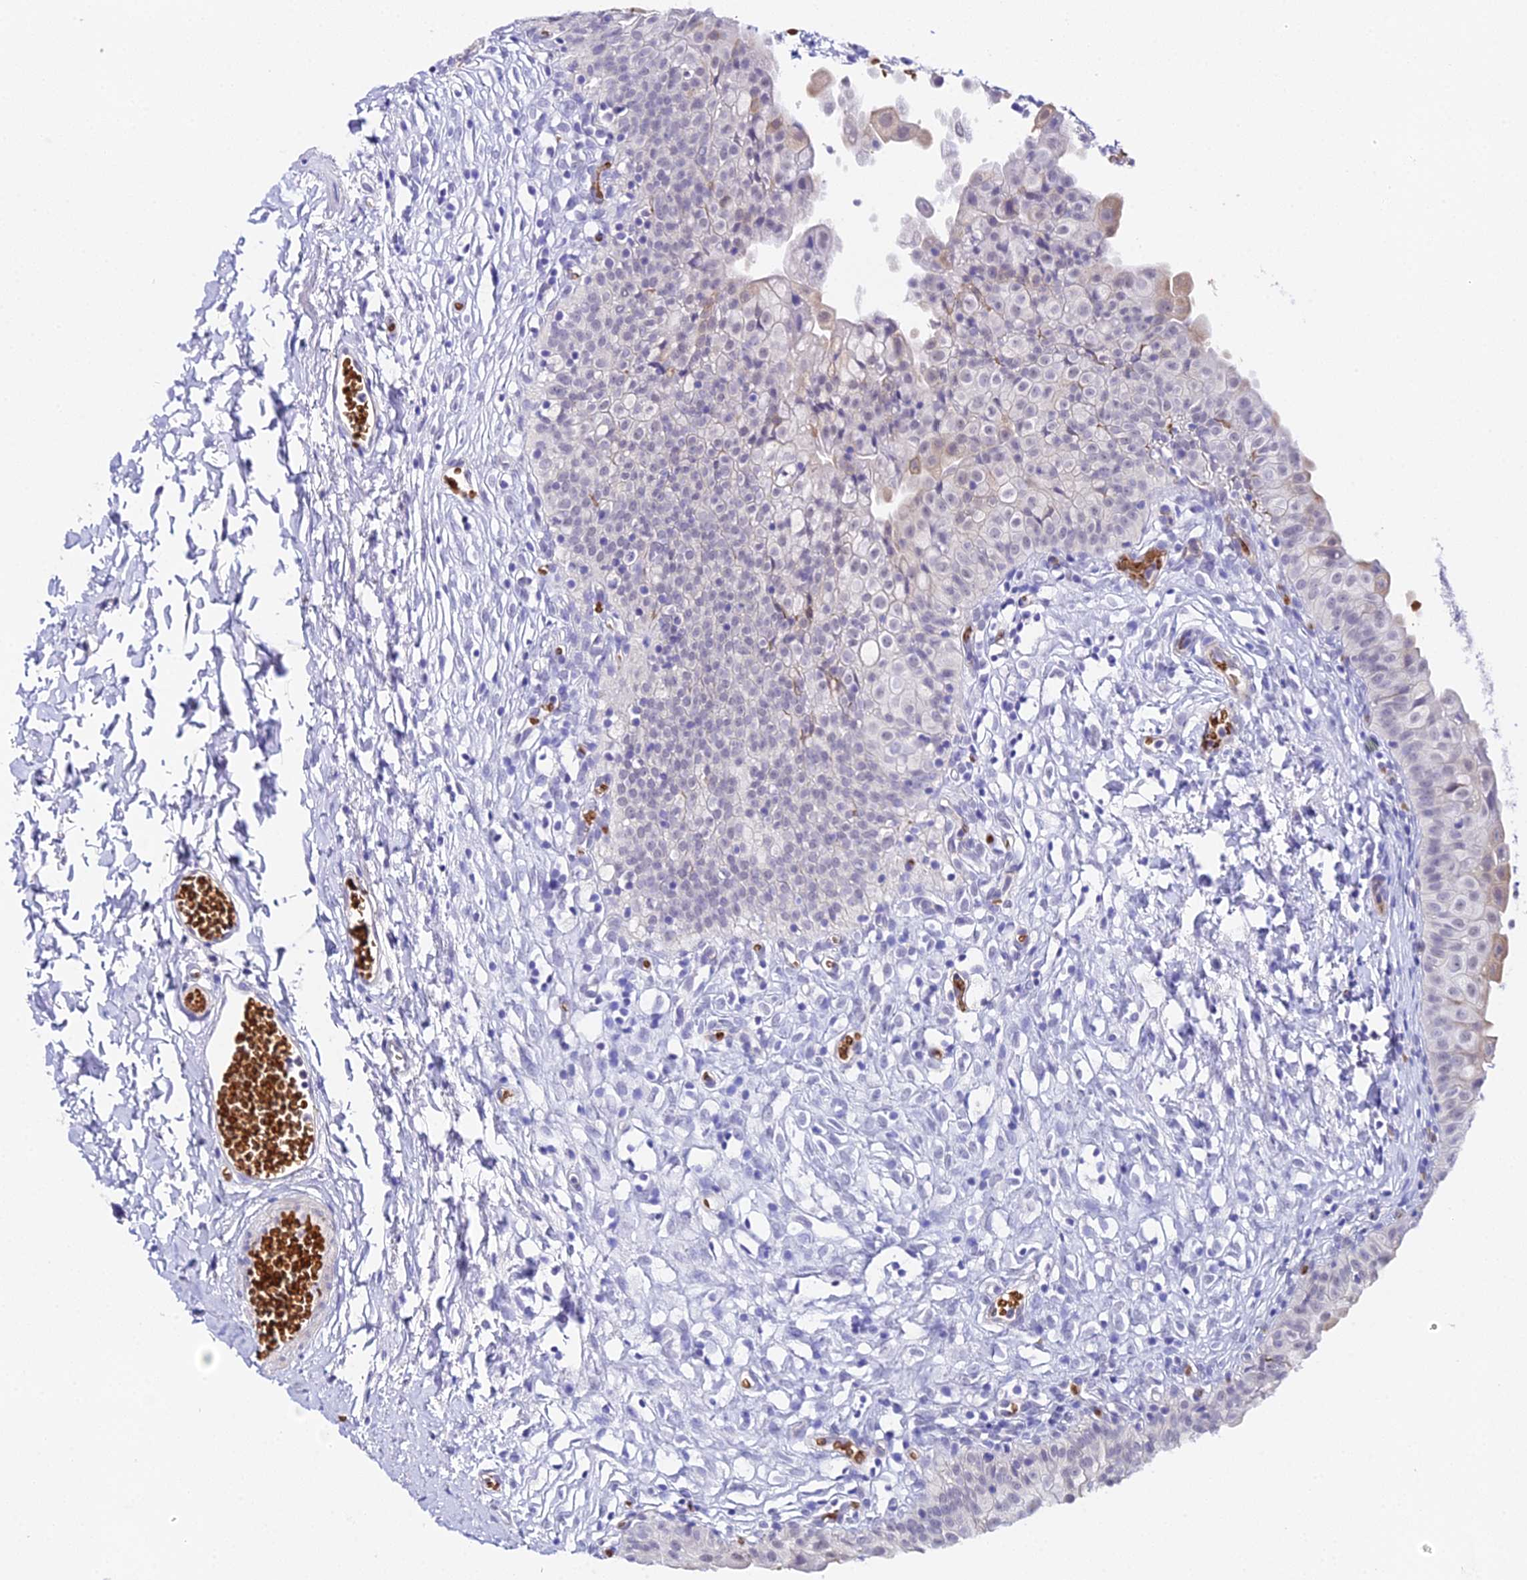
{"staining": {"intensity": "negative", "quantity": "none", "location": "none"}, "tissue": "urinary bladder", "cell_type": "Urothelial cells", "image_type": "normal", "snomed": [{"axis": "morphology", "description": "Normal tissue, NOS"}, {"axis": "topography", "description": "Urinary bladder"}], "caption": "This micrograph is of normal urinary bladder stained with immunohistochemistry to label a protein in brown with the nuclei are counter-stained blue. There is no positivity in urothelial cells.", "gene": "CFAP45", "patient": {"sex": "male", "age": 55}}